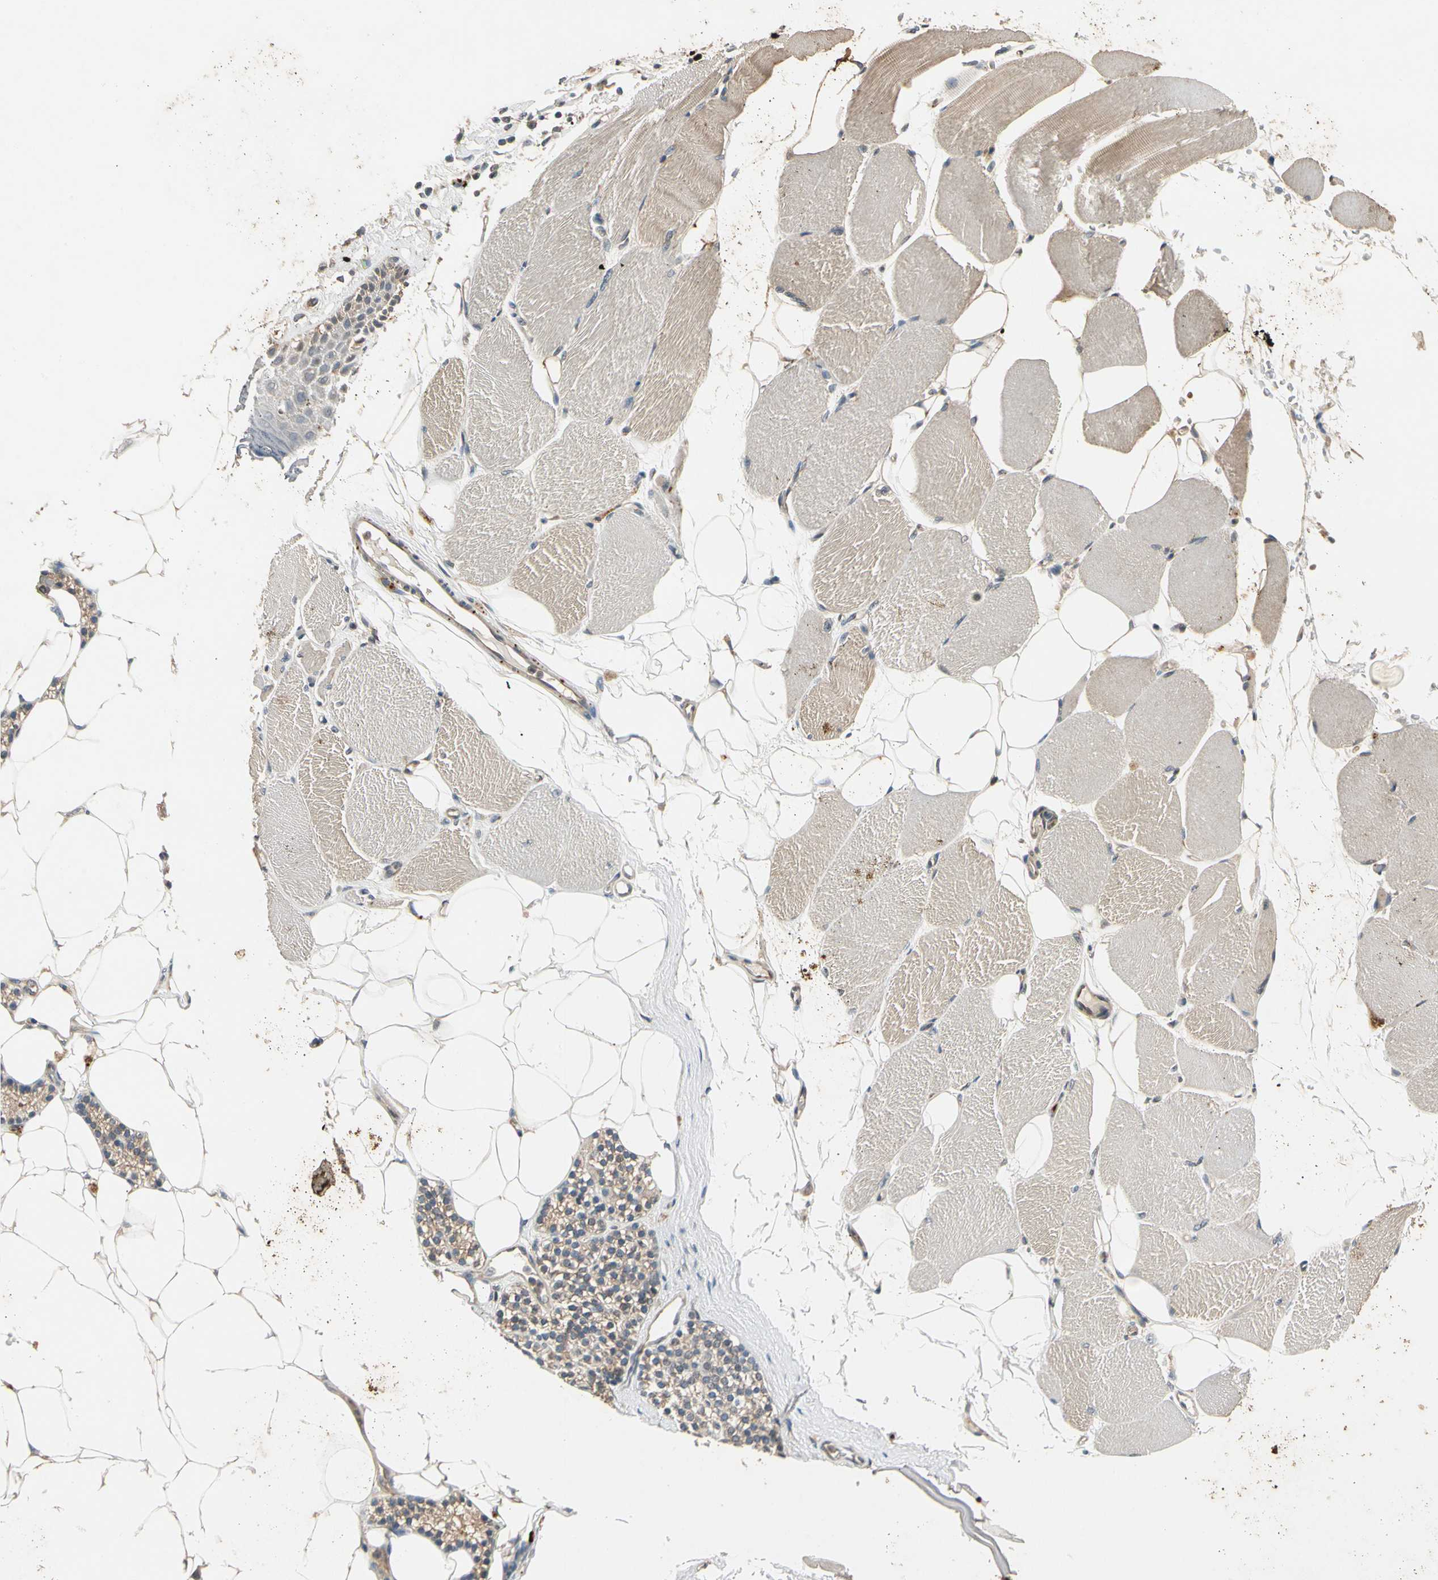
{"staining": {"intensity": "weak", "quantity": ">75%", "location": "cytoplasmic/membranous"}, "tissue": "skeletal muscle", "cell_type": "Myocytes", "image_type": "normal", "snomed": [{"axis": "morphology", "description": "Normal tissue, NOS"}, {"axis": "topography", "description": "Skeletal muscle"}, {"axis": "topography", "description": "Parathyroid gland"}], "caption": "This micrograph displays benign skeletal muscle stained with IHC to label a protein in brown. The cytoplasmic/membranous of myocytes show weak positivity for the protein. Nuclei are counter-stained blue.", "gene": "ROCK2", "patient": {"sex": "female", "age": 37}}